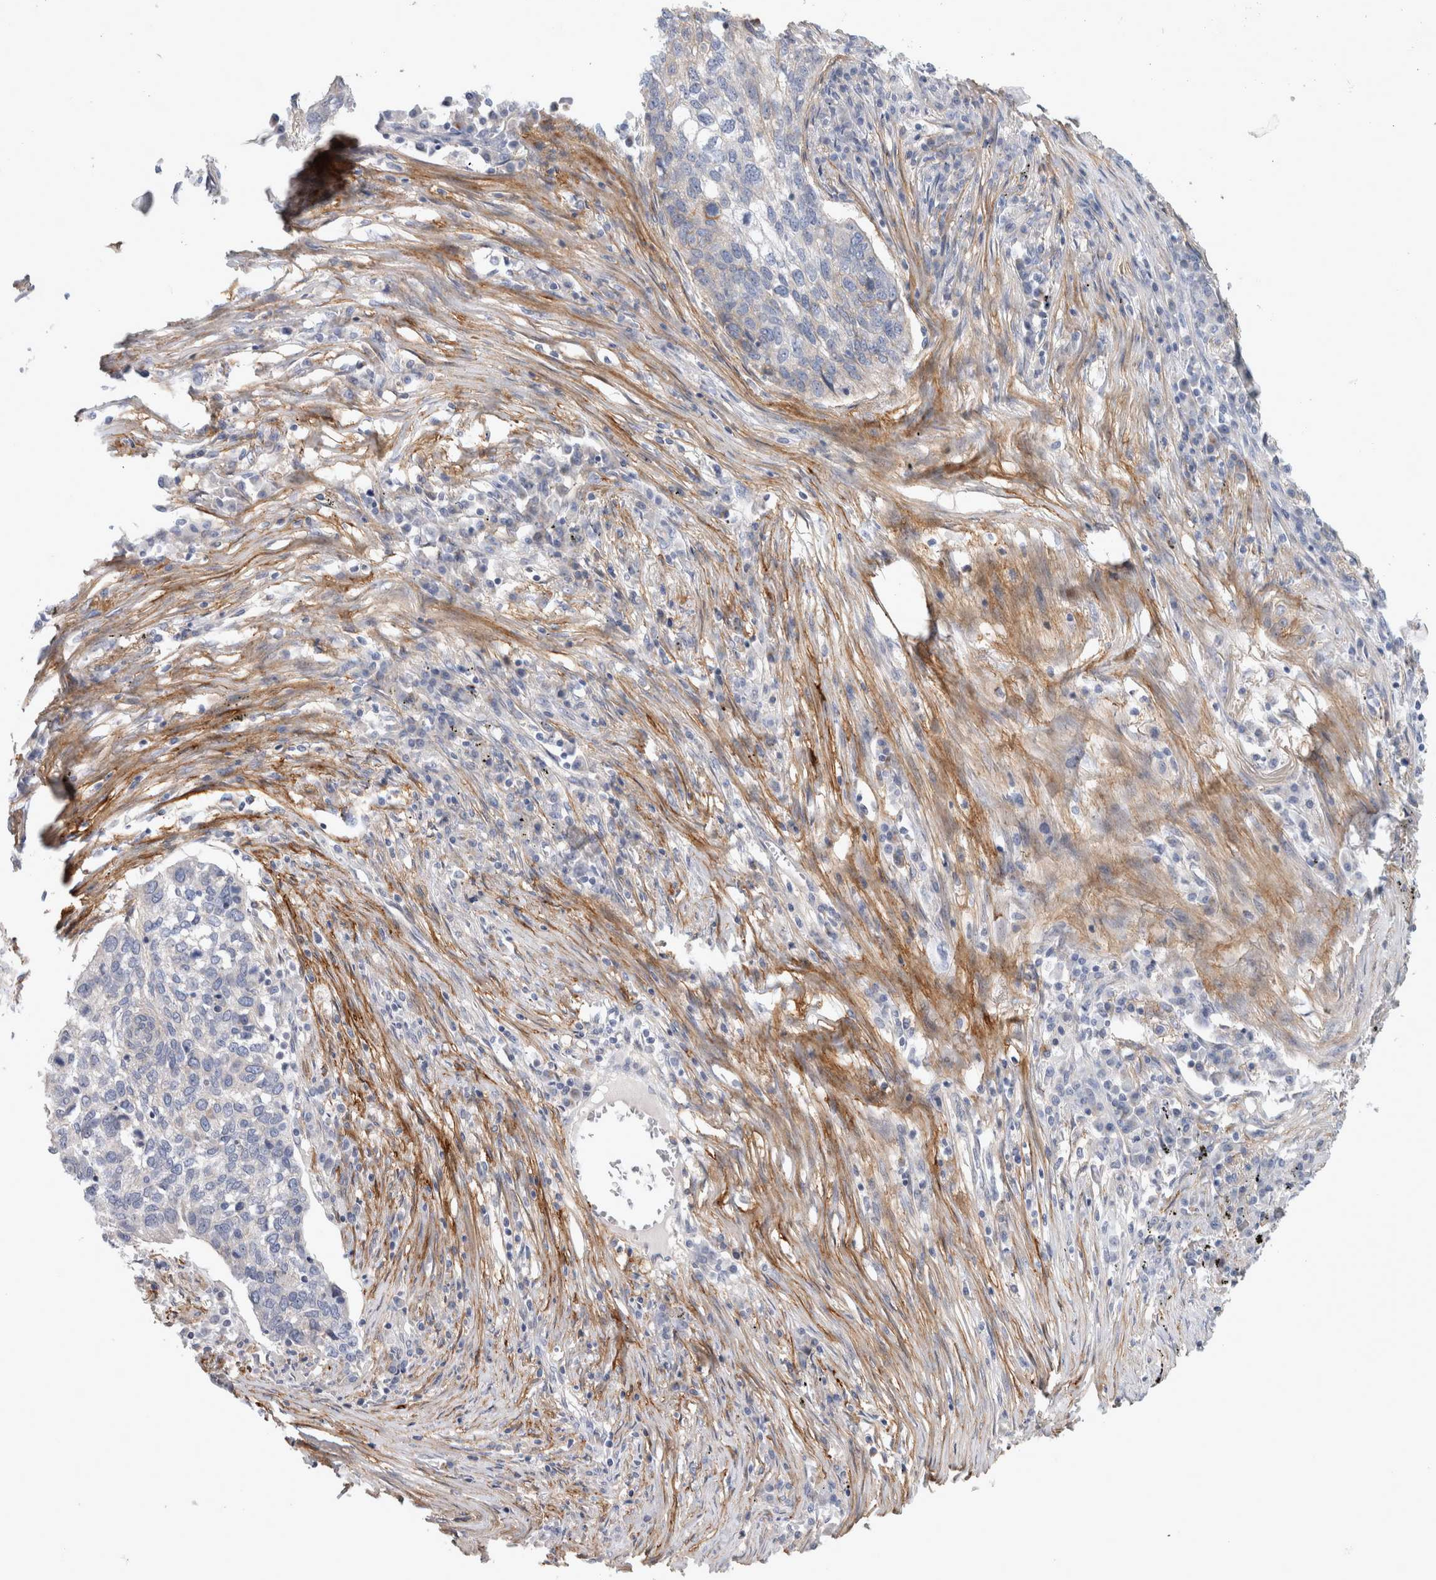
{"staining": {"intensity": "moderate", "quantity": "<25%", "location": "cytoplasmic/membranous"}, "tissue": "lung cancer", "cell_type": "Tumor cells", "image_type": "cancer", "snomed": [{"axis": "morphology", "description": "Squamous cell carcinoma, NOS"}, {"axis": "topography", "description": "Lung"}], "caption": "IHC (DAB) staining of lung cancer (squamous cell carcinoma) shows moderate cytoplasmic/membranous protein positivity in about <25% of tumor cells.", "gene": "CD55", "patient": {"sex": "female", "age": 63}}